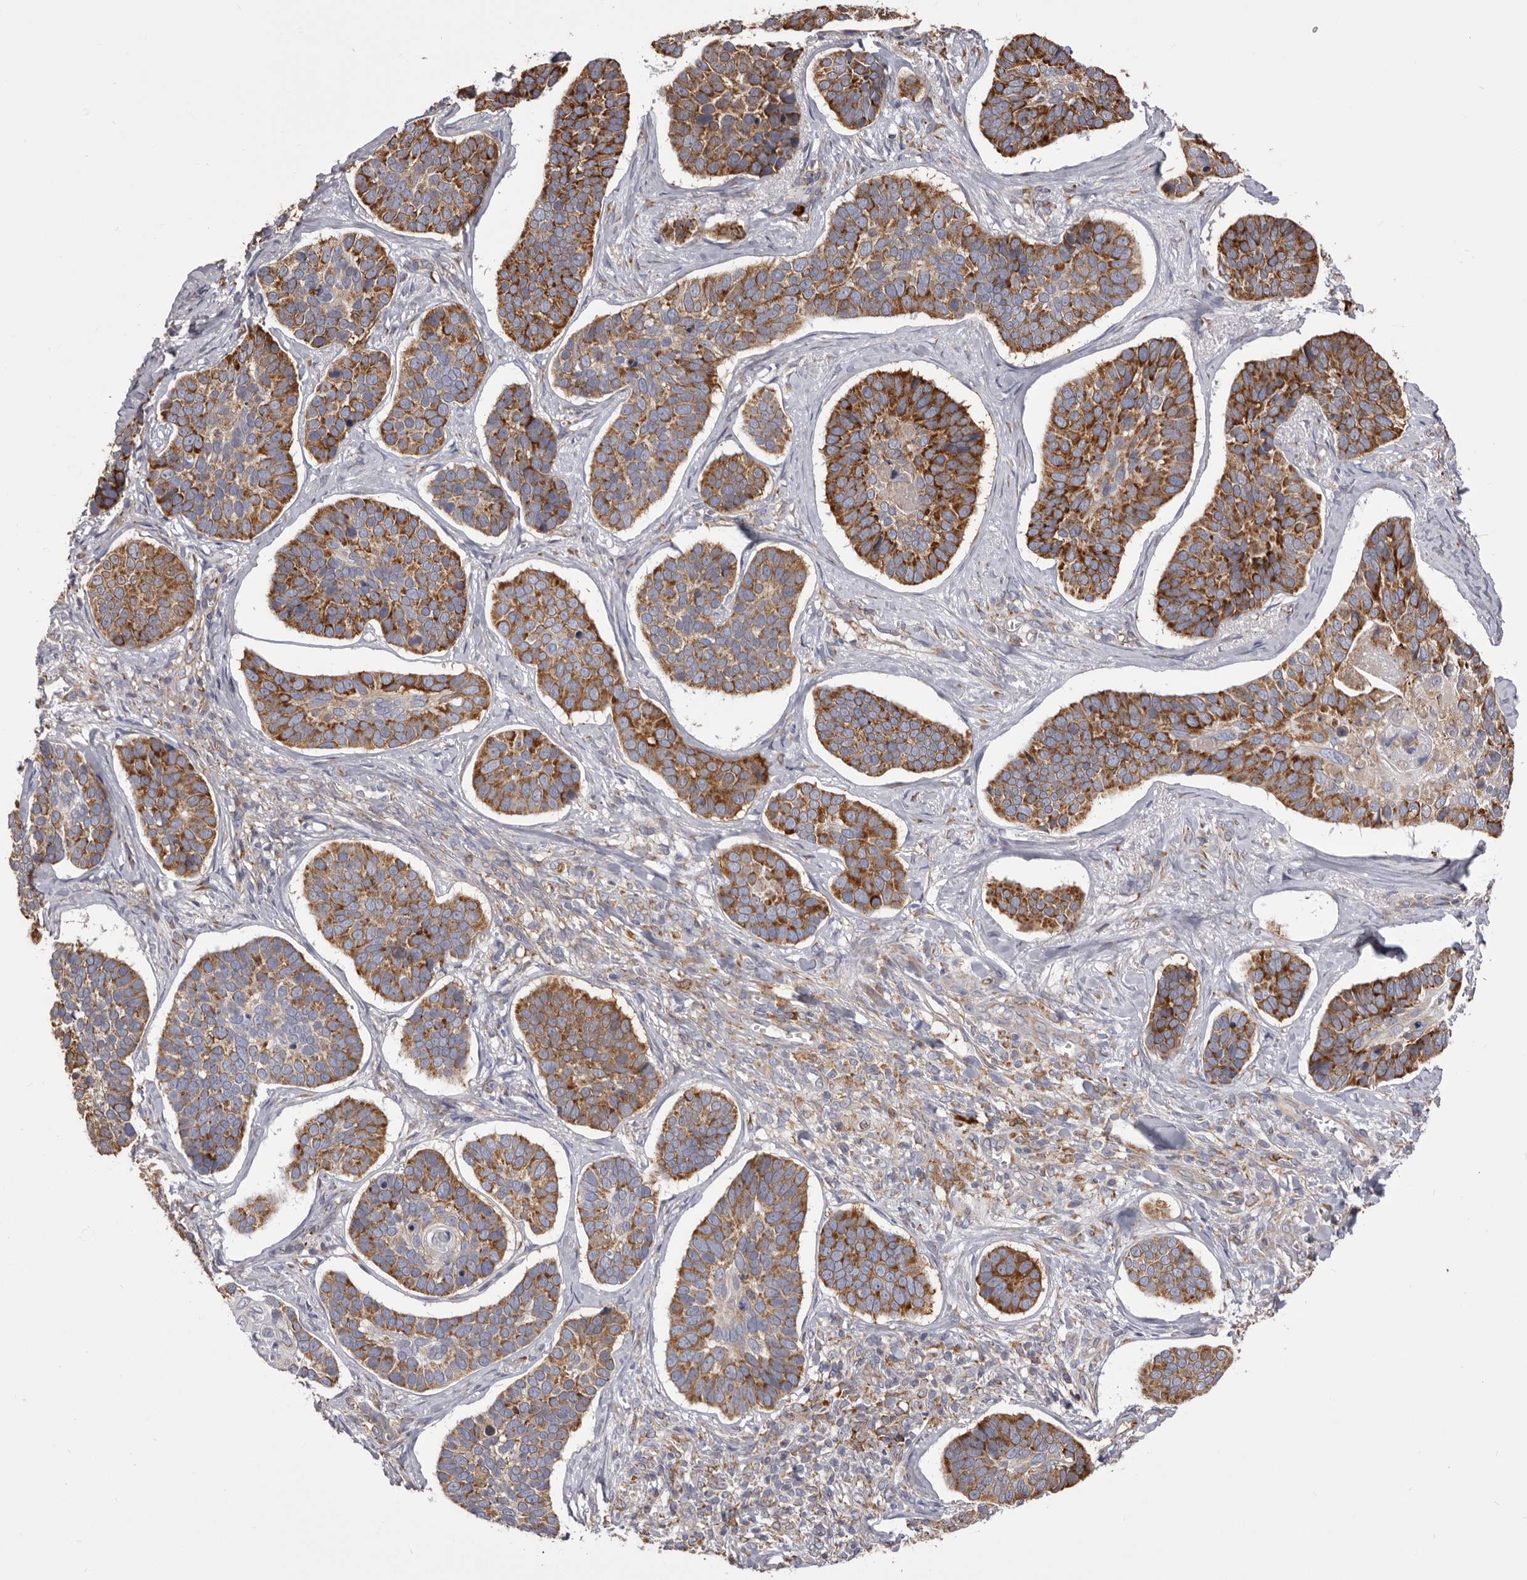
{"staining": {"intensity": "moderate", "quantity": ">75%", "location": "cytoplasmic/membranous"}, "tissue": "skin cancer", "cell_type": "Tumor cells", "image_type": "cancer", "snomed": [{"axis": "morphology", "description": "Basal cell carcinoma"}, {"axis": "topography", "description": "Skin"}], "caption": "Protein analysis of skin basal cell carcinoma tissue shows moderate cytoplasmic/membranous positivity in approximately >75% of tumor cells.", "gene": "QRSL1", "patient": {"sex": "male", "age": 62}}